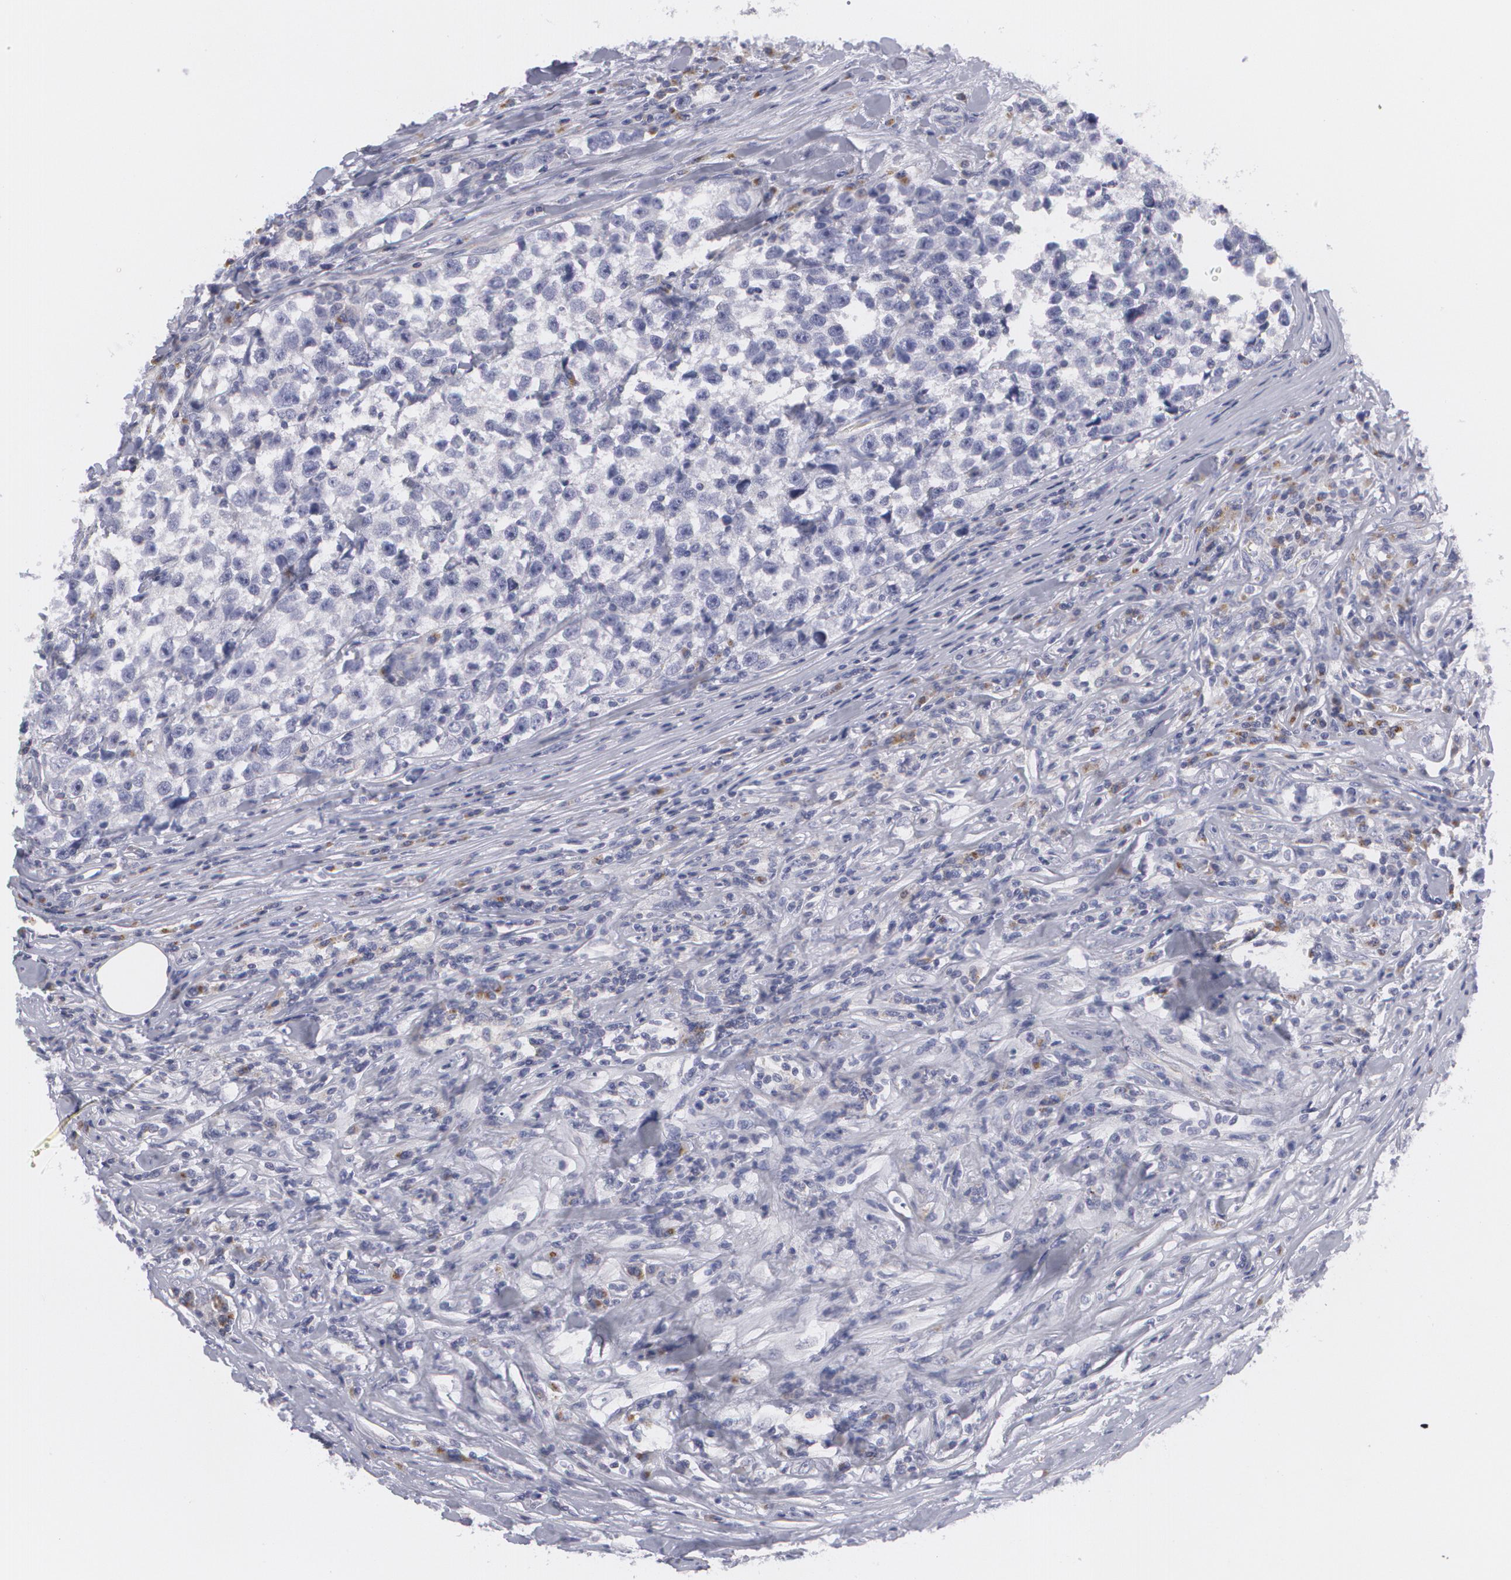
{"staining": {"intensity": "negative", "quantity": "none", "location": "none"}, "tissue": "testis cancer", "cell_type": "Tumor cells", "image_type": "cancer", "snomed": [{"axis": "morphology", "description": "Seminoma, NOS"}, {"axis": "morphology", "description": "Carcinoma, Embryonal, NOS"}, {"axis": "topography", "description": "Testis"}], "caption": "Immunohistochemistry micrograph of testis cancer stained for a protein (brown), which shows no positivity in tumor cells.", "gene": "MBNL3", "patient": {"sex": "male", "age": 30}}